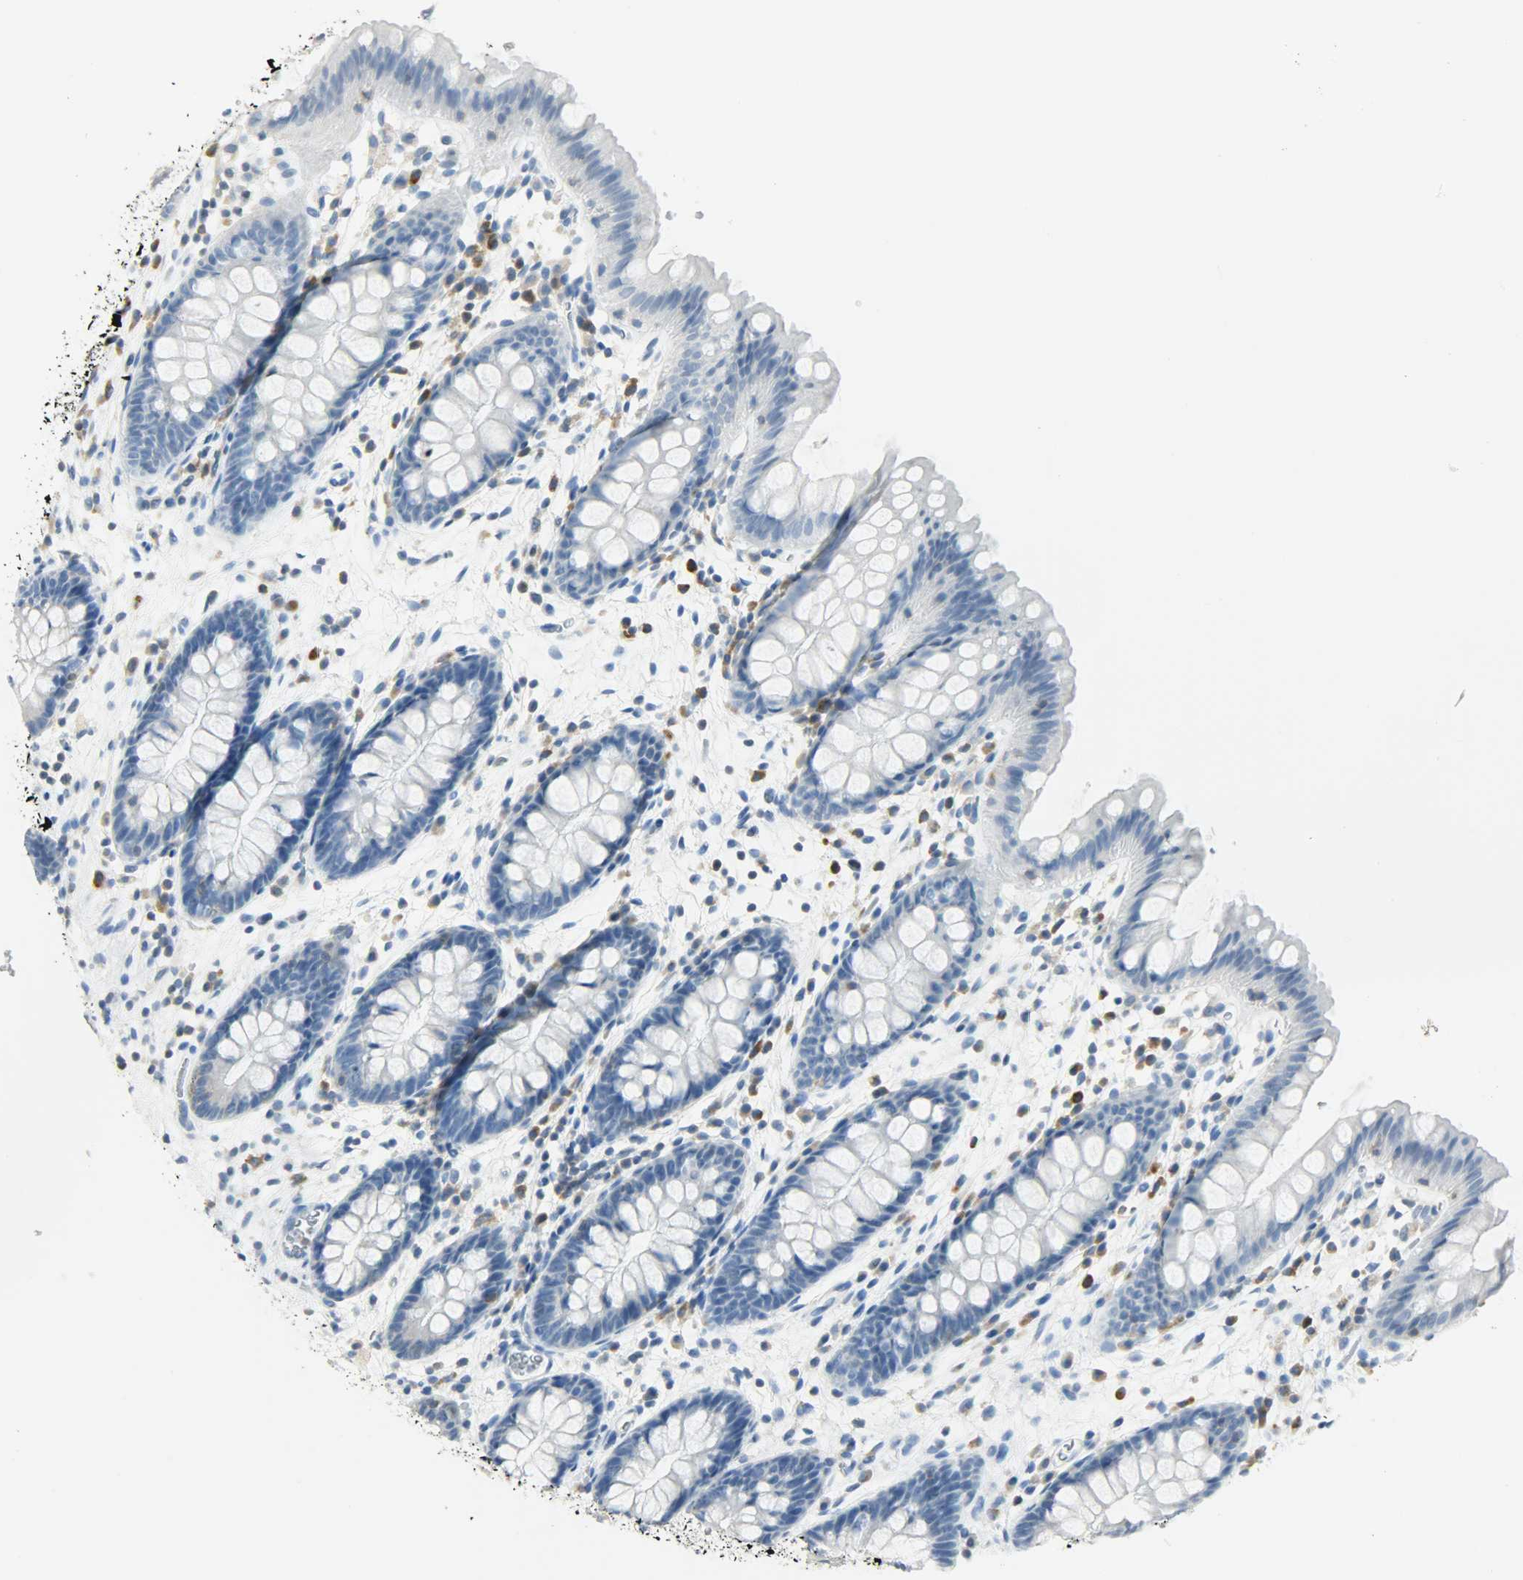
{"staining": {"intensity": "negative", "quantity": "none", "location": "none"}, "tissue": "colon", "cell_type": "Endothelial cells", "image_type": "normal", "snomed": [{"axis": "morphology", "description": "Normal tissue, NOS"}, {"axis": "topography", "description": "Smooth muscle"}, {"axis": "topography", "description": "Colon"}], "caption": "Immunohistochemistry micrograph of benign colon stained for a protein (brown), which exhibits no expression in endothelial cells. (Immunohistochemistry (ihc), brightfield microscopy, high magnification).", "gene": "PTPN6", "patient": {"sex": "male", "age": 67}}